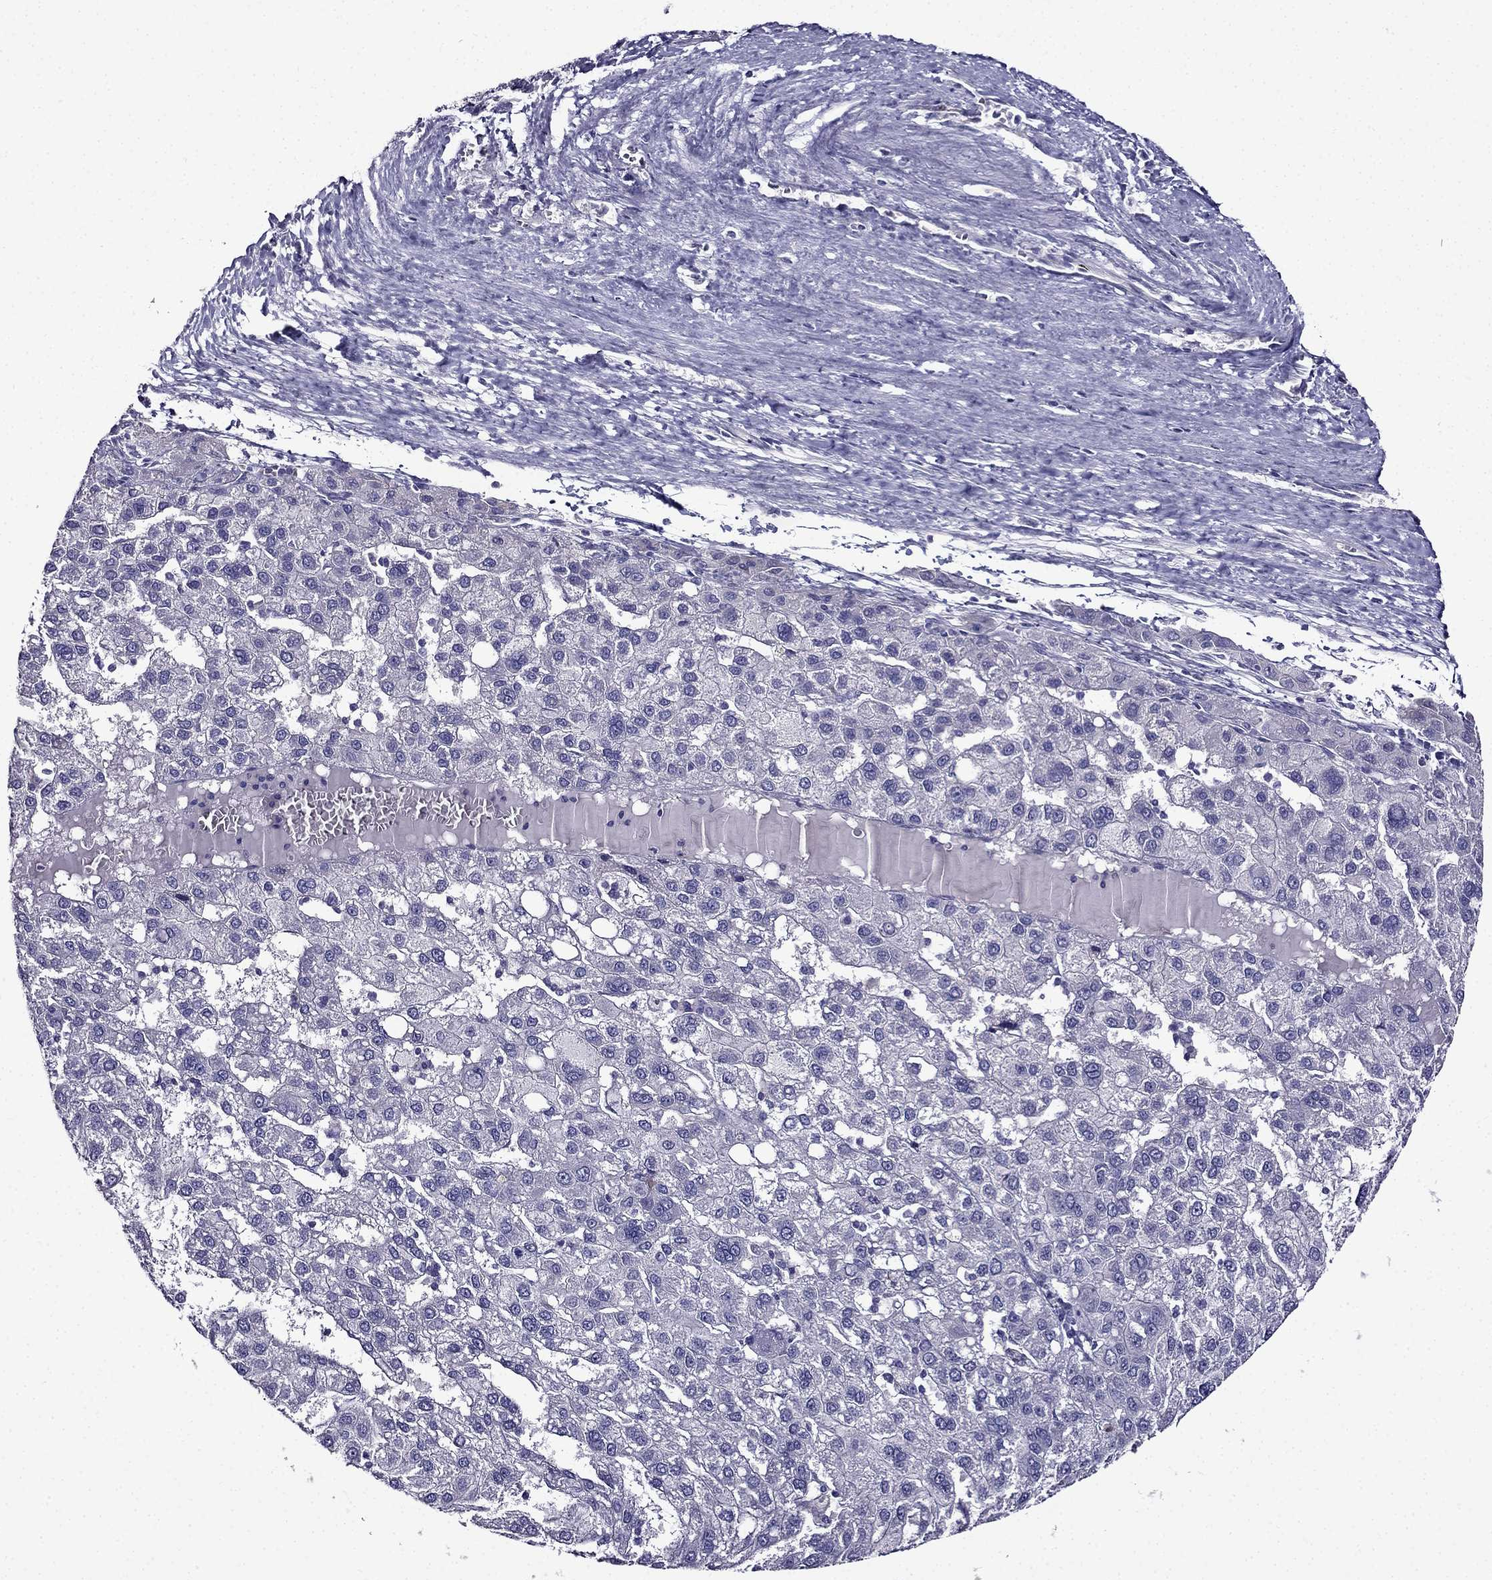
{"staining": {"intensity": "negative", "quantity": "none", "location": "none"}, "tissue": "liver cancer", "cell_type": "Tumor cells", "image_type": "cancer", "snomed": [{"axis": "morphology", "description": "Carcinoma, Hepatocellular, NOS"}, {"axis": "topography", "description": "Liver"}], "caption": "Human liver cancer (hepatocellular carcinoma) stained for a protein using IHC reveals no staining in tumor cells.", "gene": "TMEM266", "patient": {"sex": "female", "age": 82}}